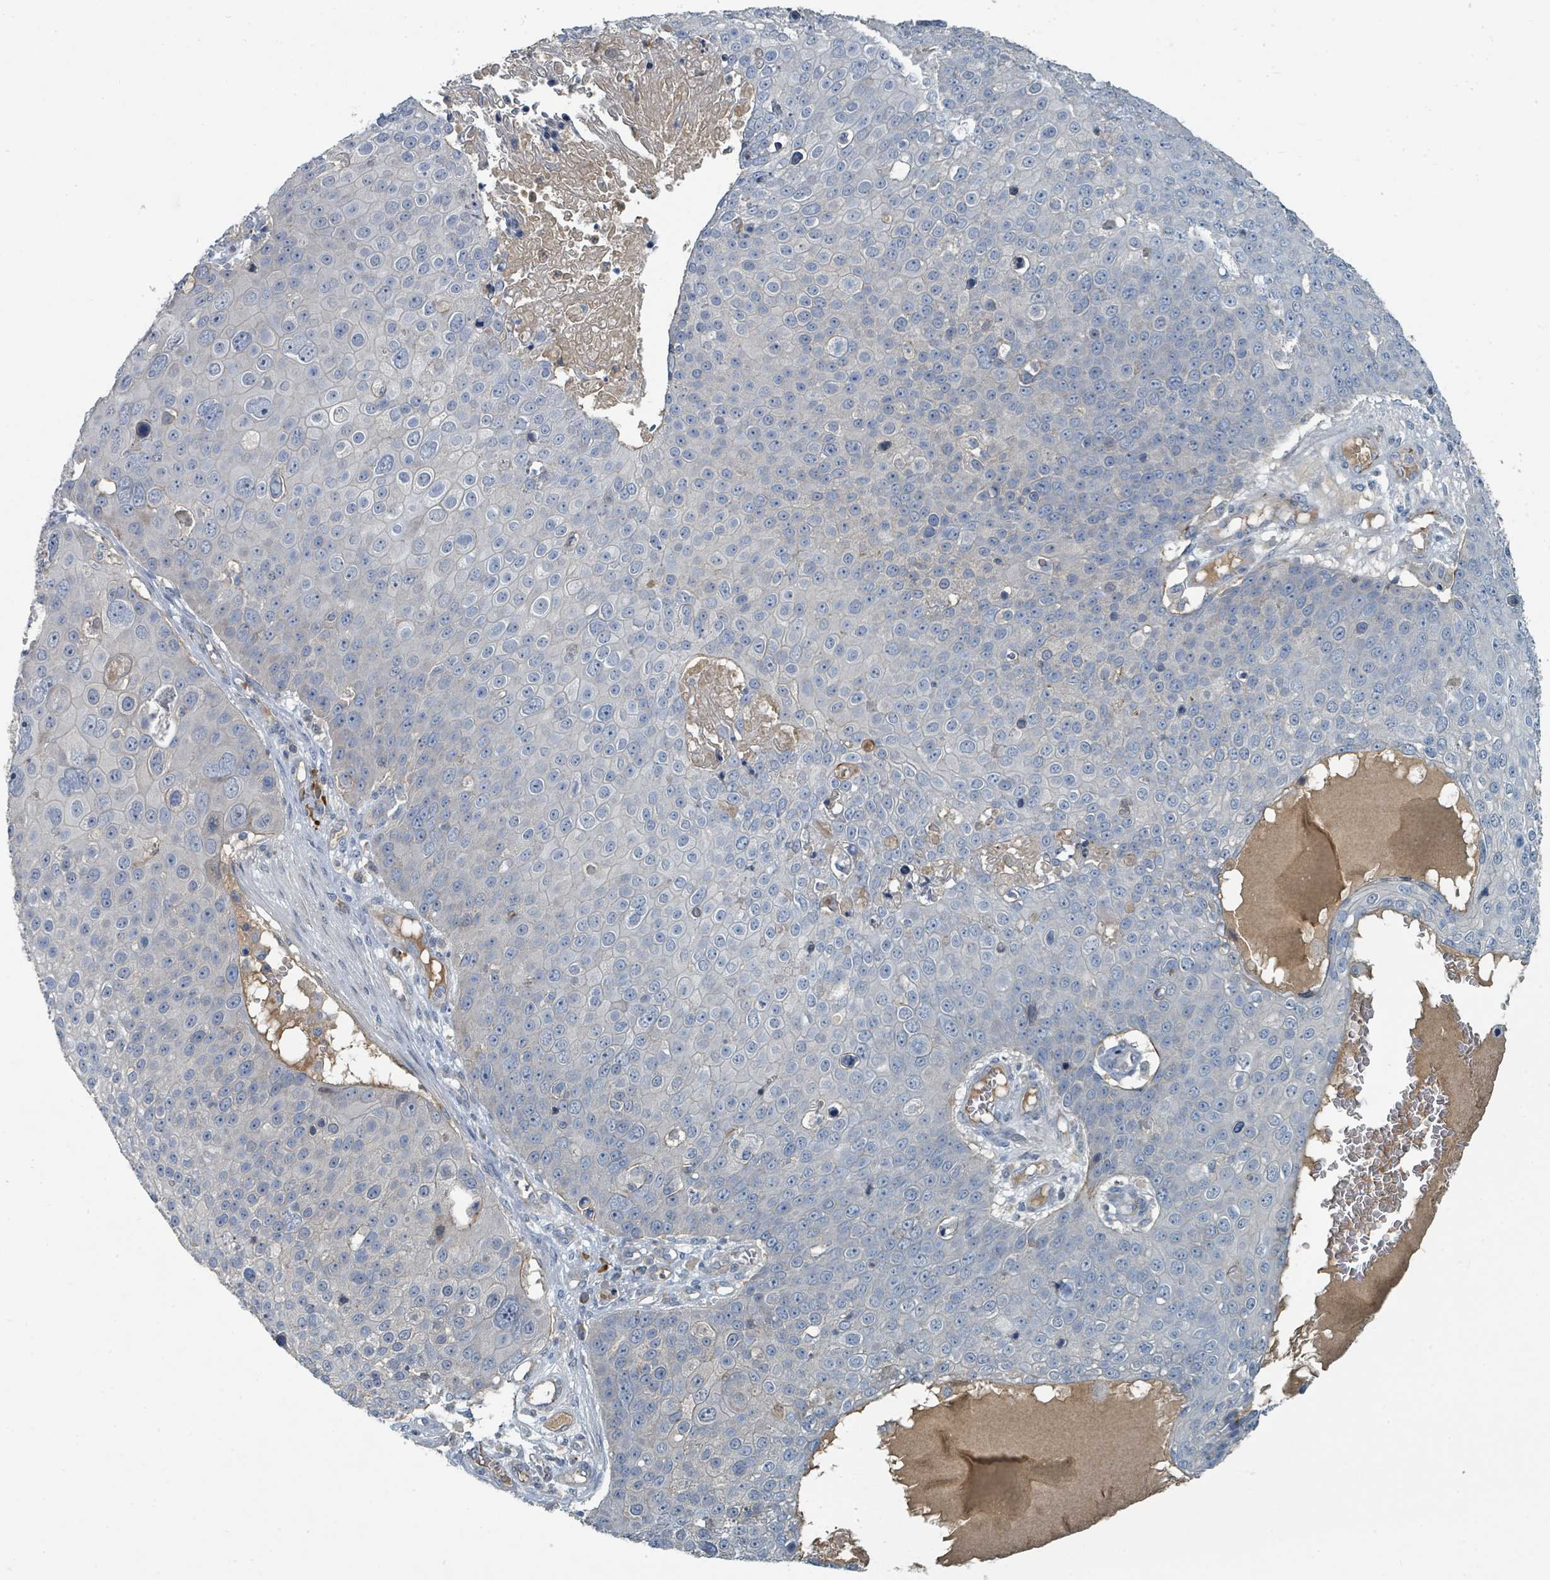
{"staining": {"intensity": "negative", "quantity": "none", "location": "none"}, "tissue": "skin cancer", "cell_type": "Tumor cells", "image_type": "cancer", "snomed": [{"axis": "morphology", "description": "Squamous cell carcinoma, NOS"}, {"axis": "topography", "description": "Skin"}], "caption": "Micrograph shows no protein positivity in tumor cells of skin squamous cell carcinoma tissue. The staining is performed using DAB (3,3'-diaminobenzidine) brown chromogen with nuclei counter-stained in using hematoxylin.", "gene": "SLC44A5", "patient": {"sex": "male", "age": 71}}